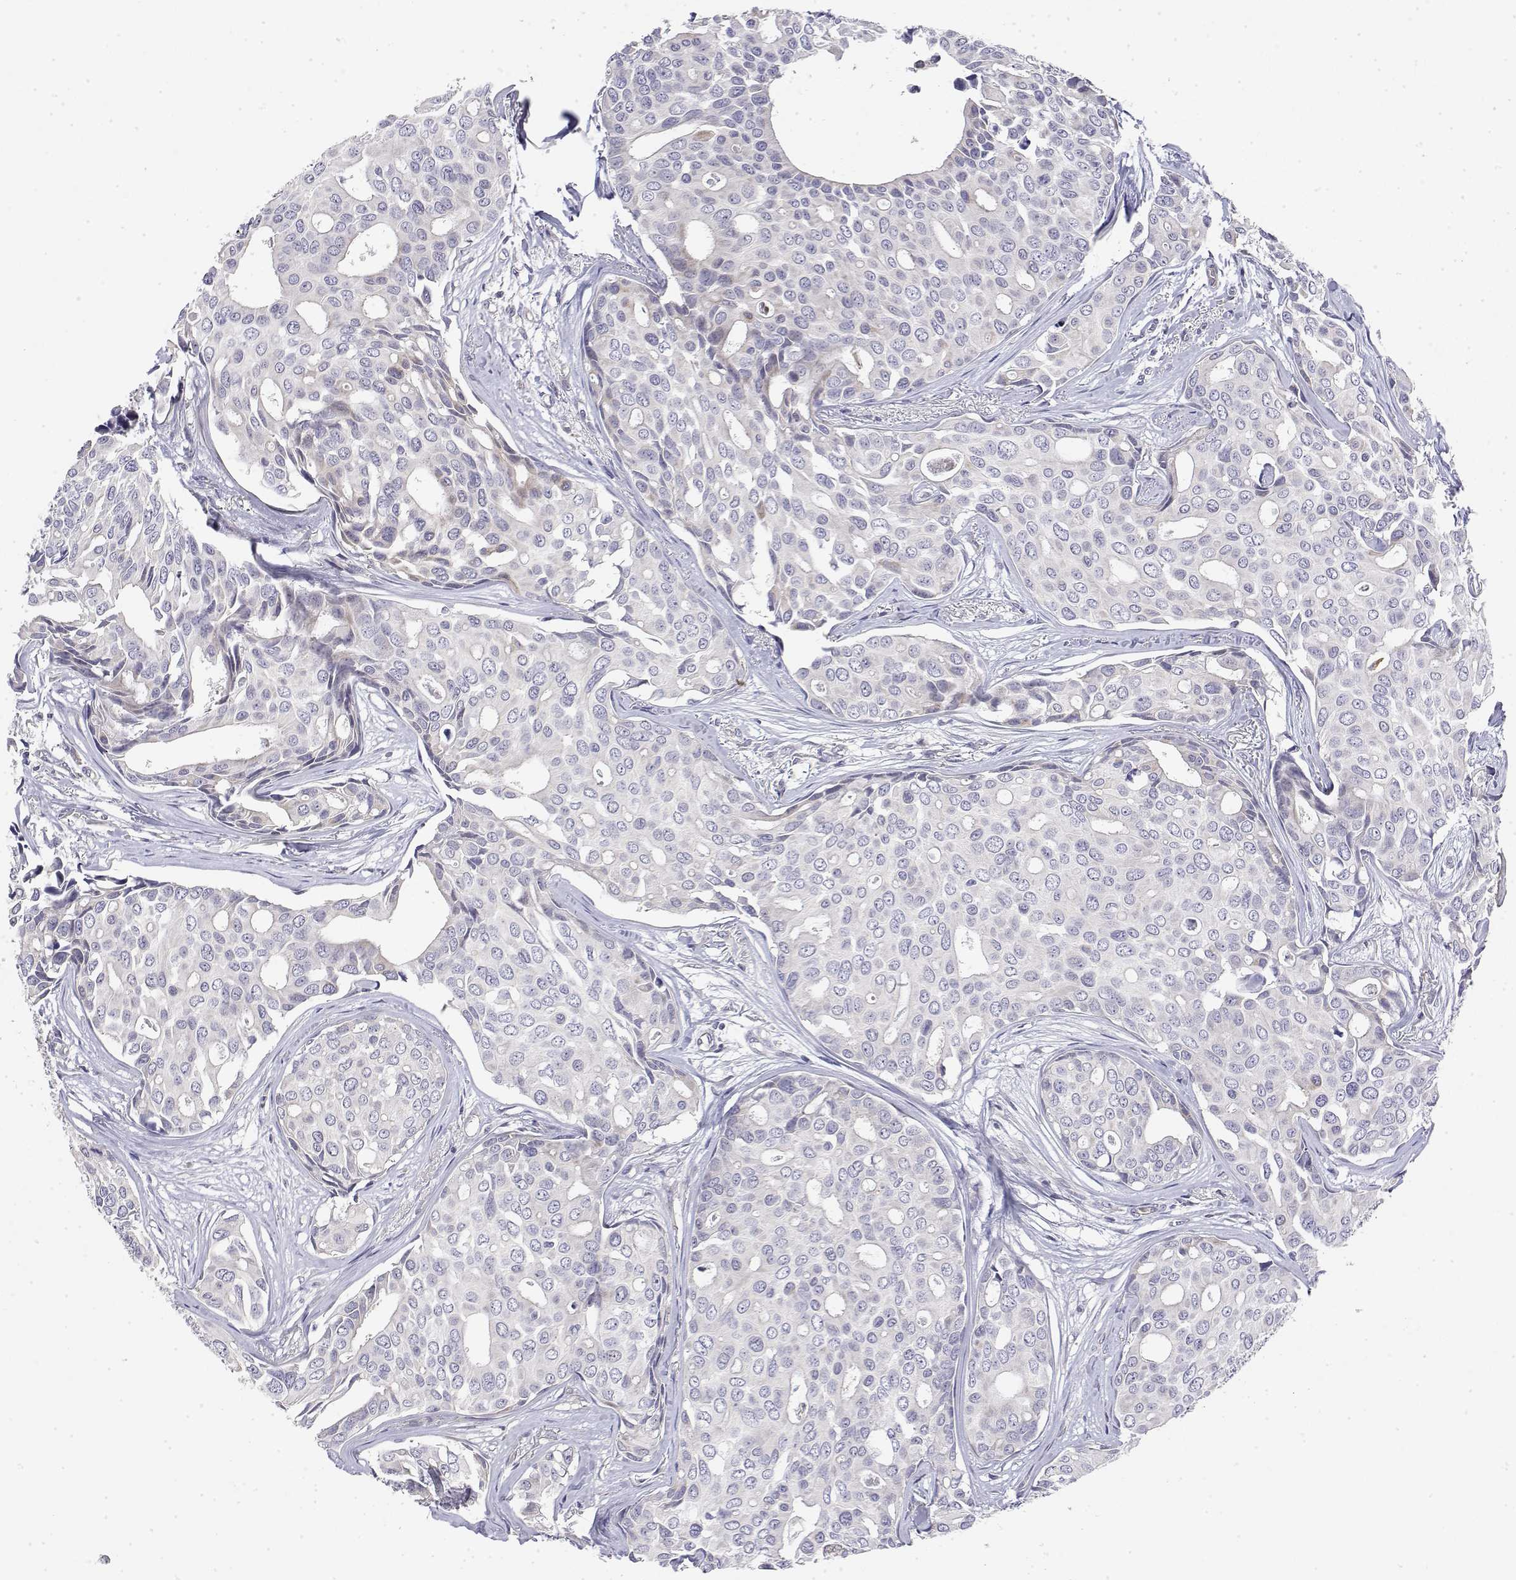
{"staining": {"intensity": "negative", "quantity": "none", "location": "none"}, "tissue": "breast cancer", "cell_type": "Tumor cells", "image_type": "cancer", "snomed": [{"axis": "morphology", "description": "Duct carcinoma"}, {"axis": "topography", "description": "Breast"}], "caption": "The immunohistochemistry micrograph has no significant staining in tumor cells of breast cancer tissue.", "gene": "GGACT", "patient": {"sex": "female", "age": 54}}